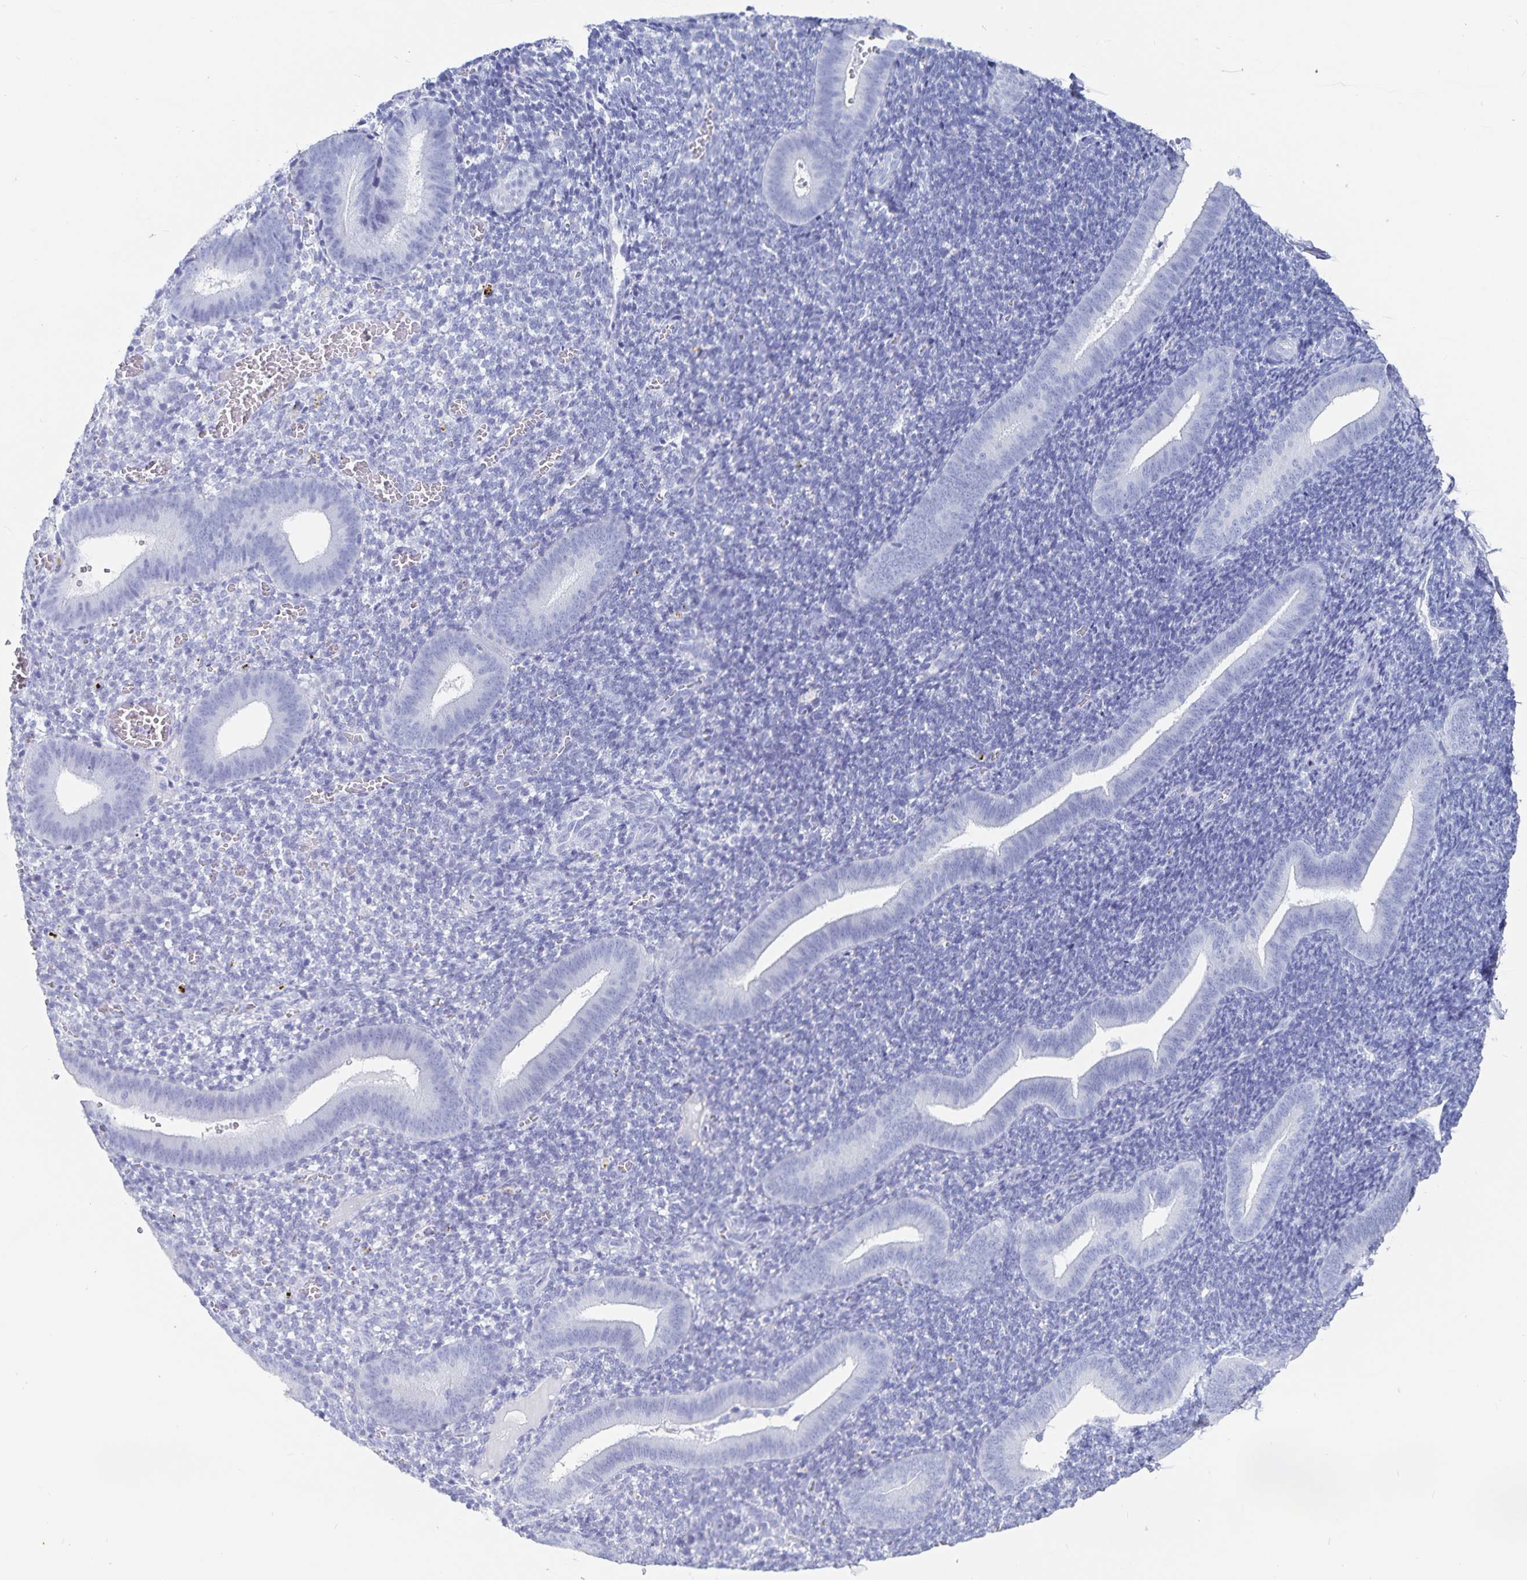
{"staining": {"intensity": "negative", "quantity": "none", "location": "none"}, "tissue": "endometrium", "cell_type": "Cells in endometrial stroma", "image_type": "normal", "snomed": [{"axis": "morphology", "description": "Normal tissue, NOS"}, {"axis": "topography", "description": "Endometrium"}], "caption": "An immunohistochemistry photomicrograph of unremarkable endometrium is shown. There is no staining in cells in endometrial stroma of endometrium.", "gene": "C19orf73", "patient": {"sex": "female", "age": 25}}